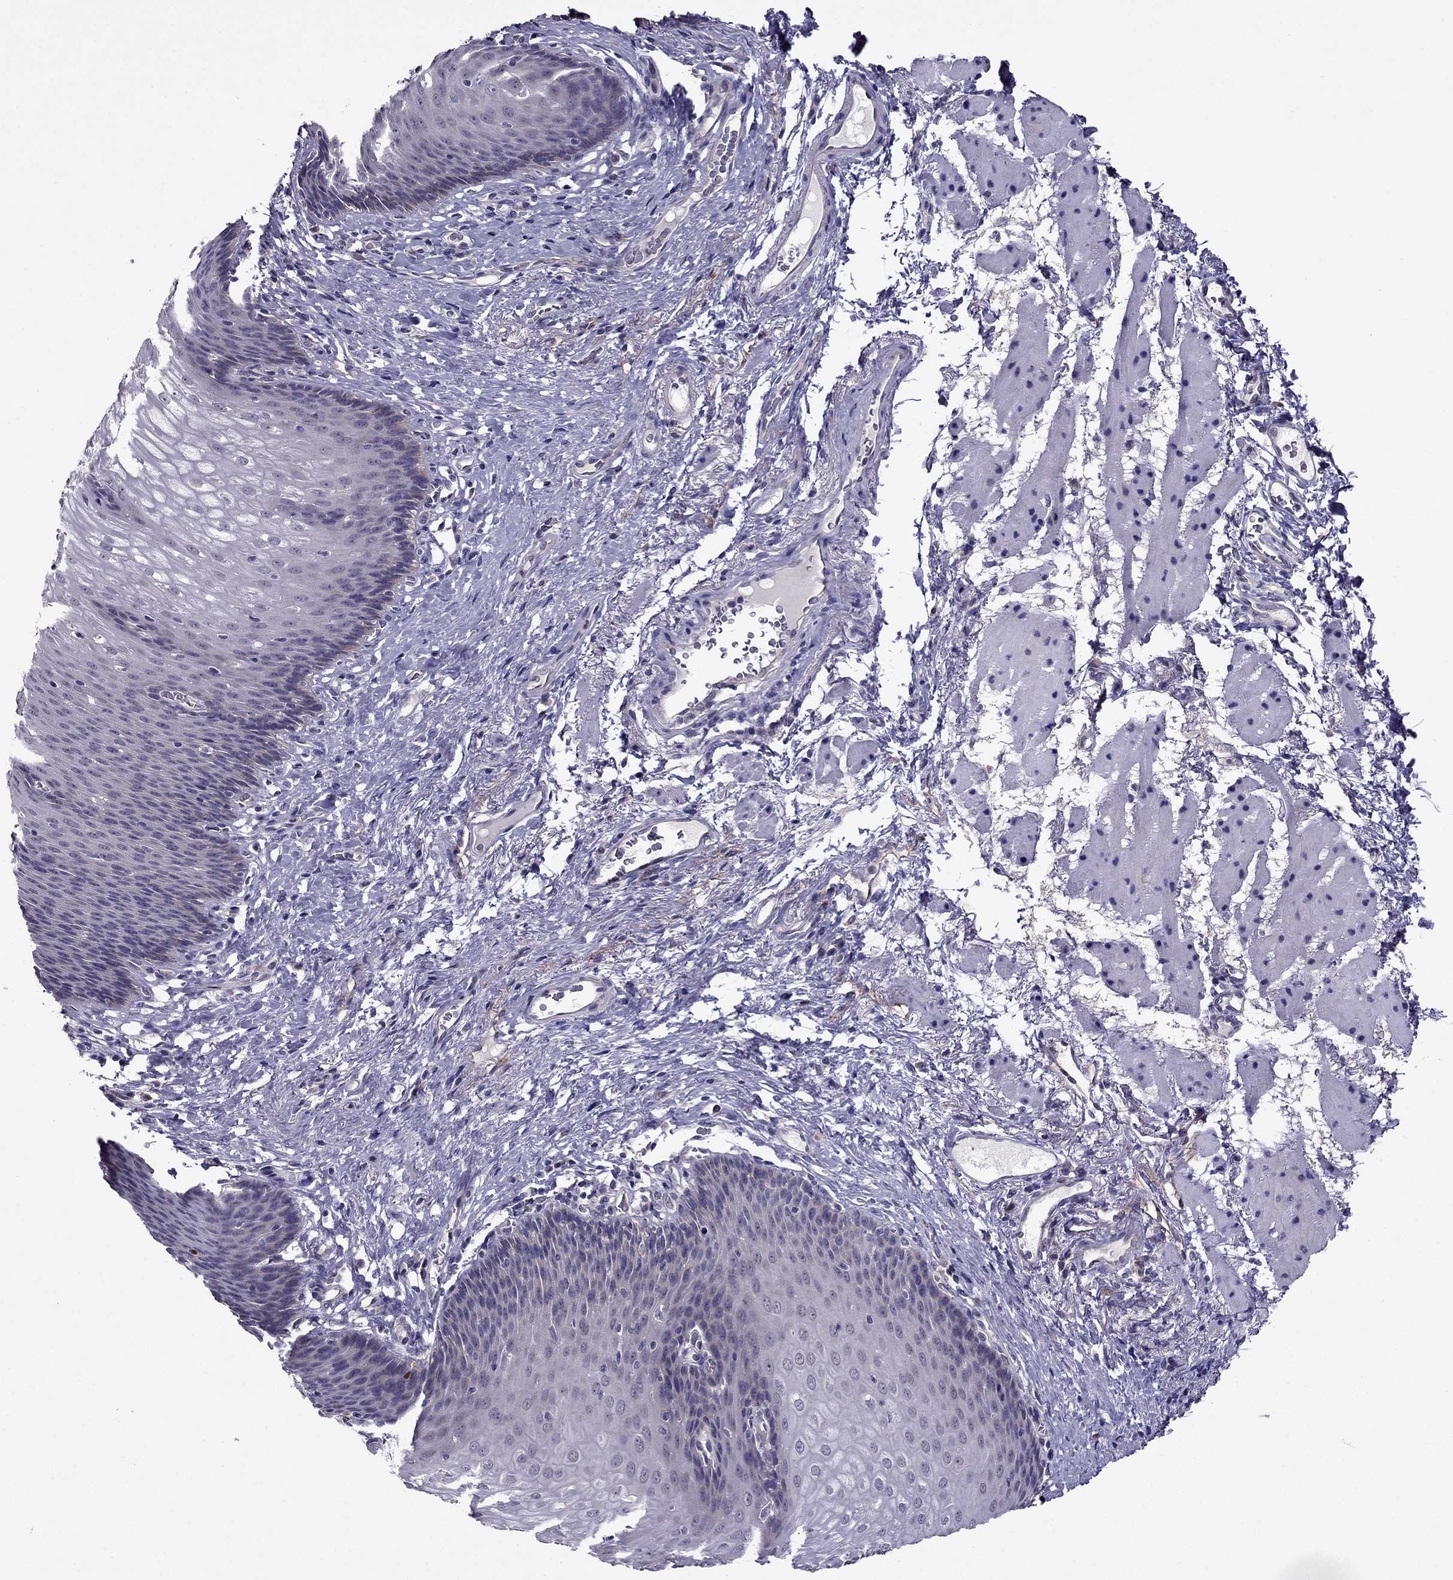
{"staining": {"intensity": "negative", "quantity": "none", "location": "none"}, "tissue": "esophagus", "cell_type": "Squamous epithelial cells", "image_type": "normal", "snomed": [{"axis": "morphology", "description": "Normal tissue, NOS"}, {"axis": "topography", "description": "Esophagus"}], "caption": "Immunohistochemical staining of unremarkable human esophagus demonstrates no significant staining in squamous epithelial cells.", "gene": "CDK5", "patient": {"sex": "male", "age": 76}}